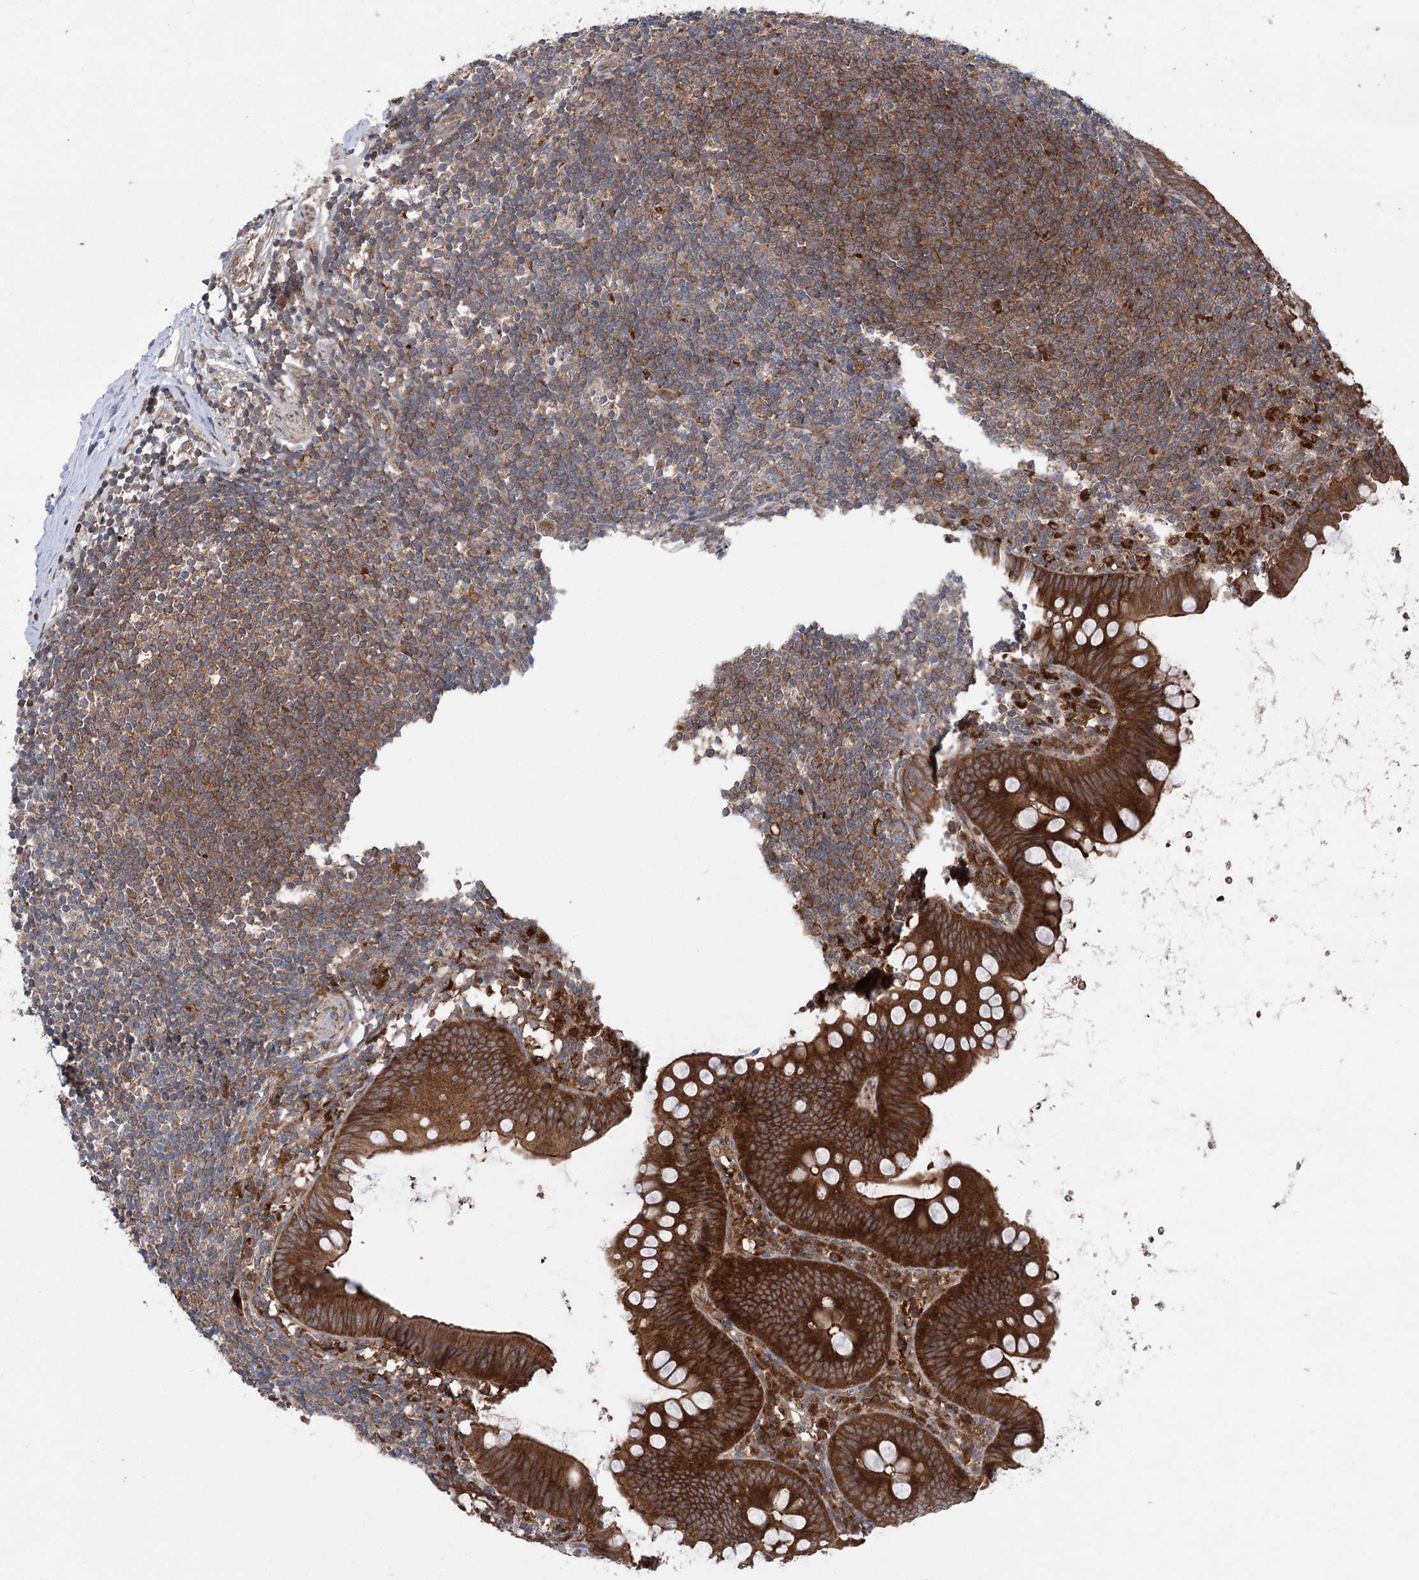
{"staining": {"intensity": "strong", "quantity": ">75%", "location": "cytoplasmic/membranous"}, "tissue": "appendix", "cell_type": "Glandular cells", "image_type": "normal", "snomed": [{"axis": "morphology", "description": "Normal tissue, NOS"}, {"axis": "topography", "description": "Appendix"}], "caption": "This photomicrograph reveals IHC staining of unremarkable appendix, with high strong cytoplasmic/membranous staining in about >75% of glandular cells.", "gene": "VPS37B", "patient": {"sex": "female", "age": 62}}